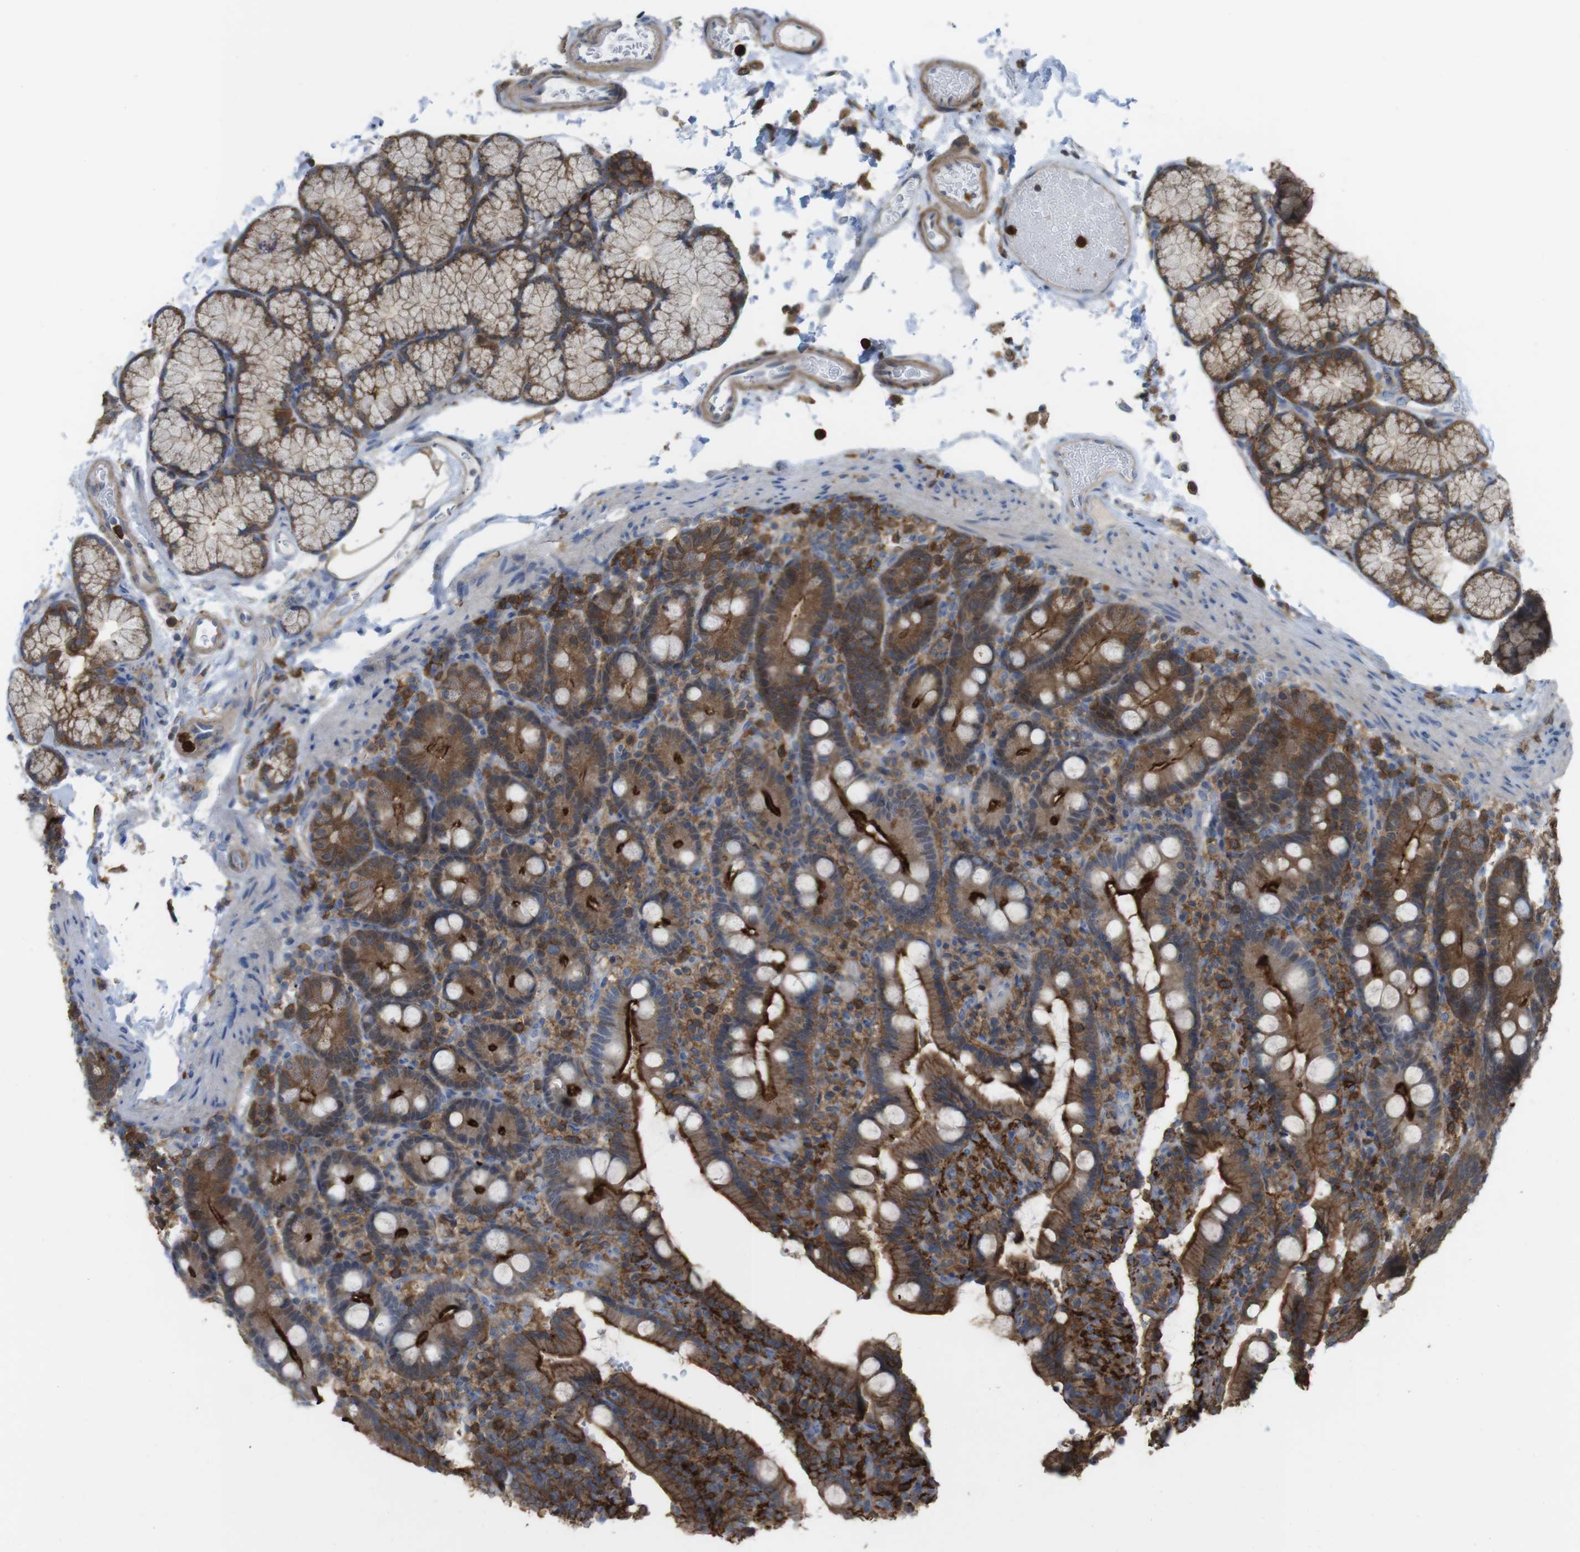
{"staining": {"intensity": "moderate", "quantity": ">75%", "location": "cytoplasmic/membranous"}, "tissue": "duodenum", "cell_type": "Glandular cells", "image_type": "normal", "snomed": [{"axis": "morphology", "description": "Normal tissue, NOS"}, {"axis": "topography", "description": "Small intestine, NOS"}], "caption": "Immunohistochemistry (IHC) image of unremarkable duodenum: duodenum stained using immunohistochemistry exhibits medium levels of moderate protein expression localized specifically in the cytoplasmic/membranous of glandular cells, appearing as a cytoplasmic/membranous brown color.", "gene": "PRKCD", "patient": {"sex": "female", "age": 71}}